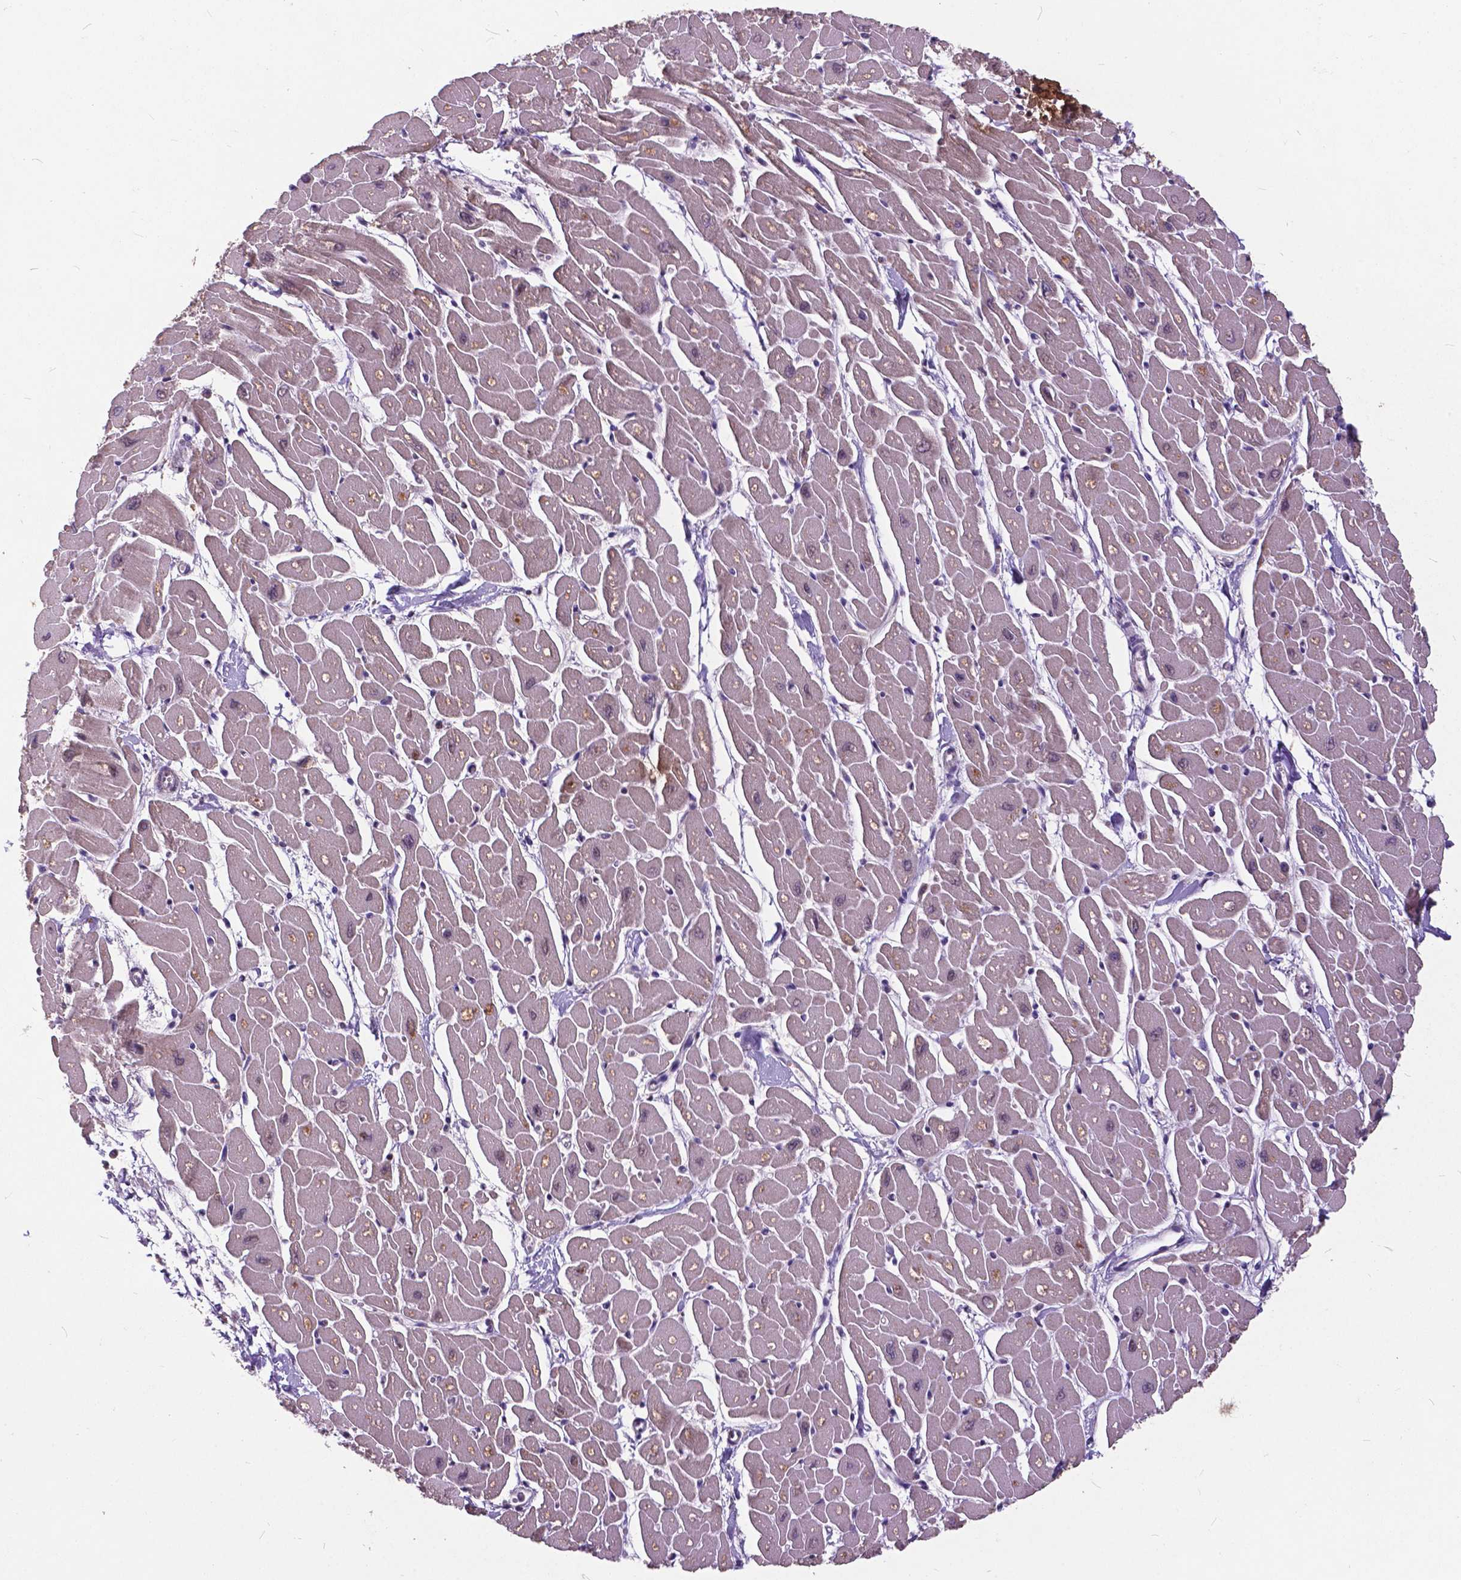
{"staining": {"intensity": "weak", "quantity": "25%-75%", "location": "cytoplasmic/membranous"}, "tissue": "heart muscle", "cell_type": "Cardiomyocytes", "image_type": "normal", "snomed": [{"axis": "morphology", "description": "Normal tissue, NOS"}, {"axis": "topography", "description": "Heart"}], "caption": "High-power microscopy captured an IHC histopathology image of unremarkable heart muscle, revealing weak cytoplasmic/membranous expression in approximately 25%-75% of cardiomyocytes.", "gene": "MSH2", "patient": {"sex": "male", "age": 57}}